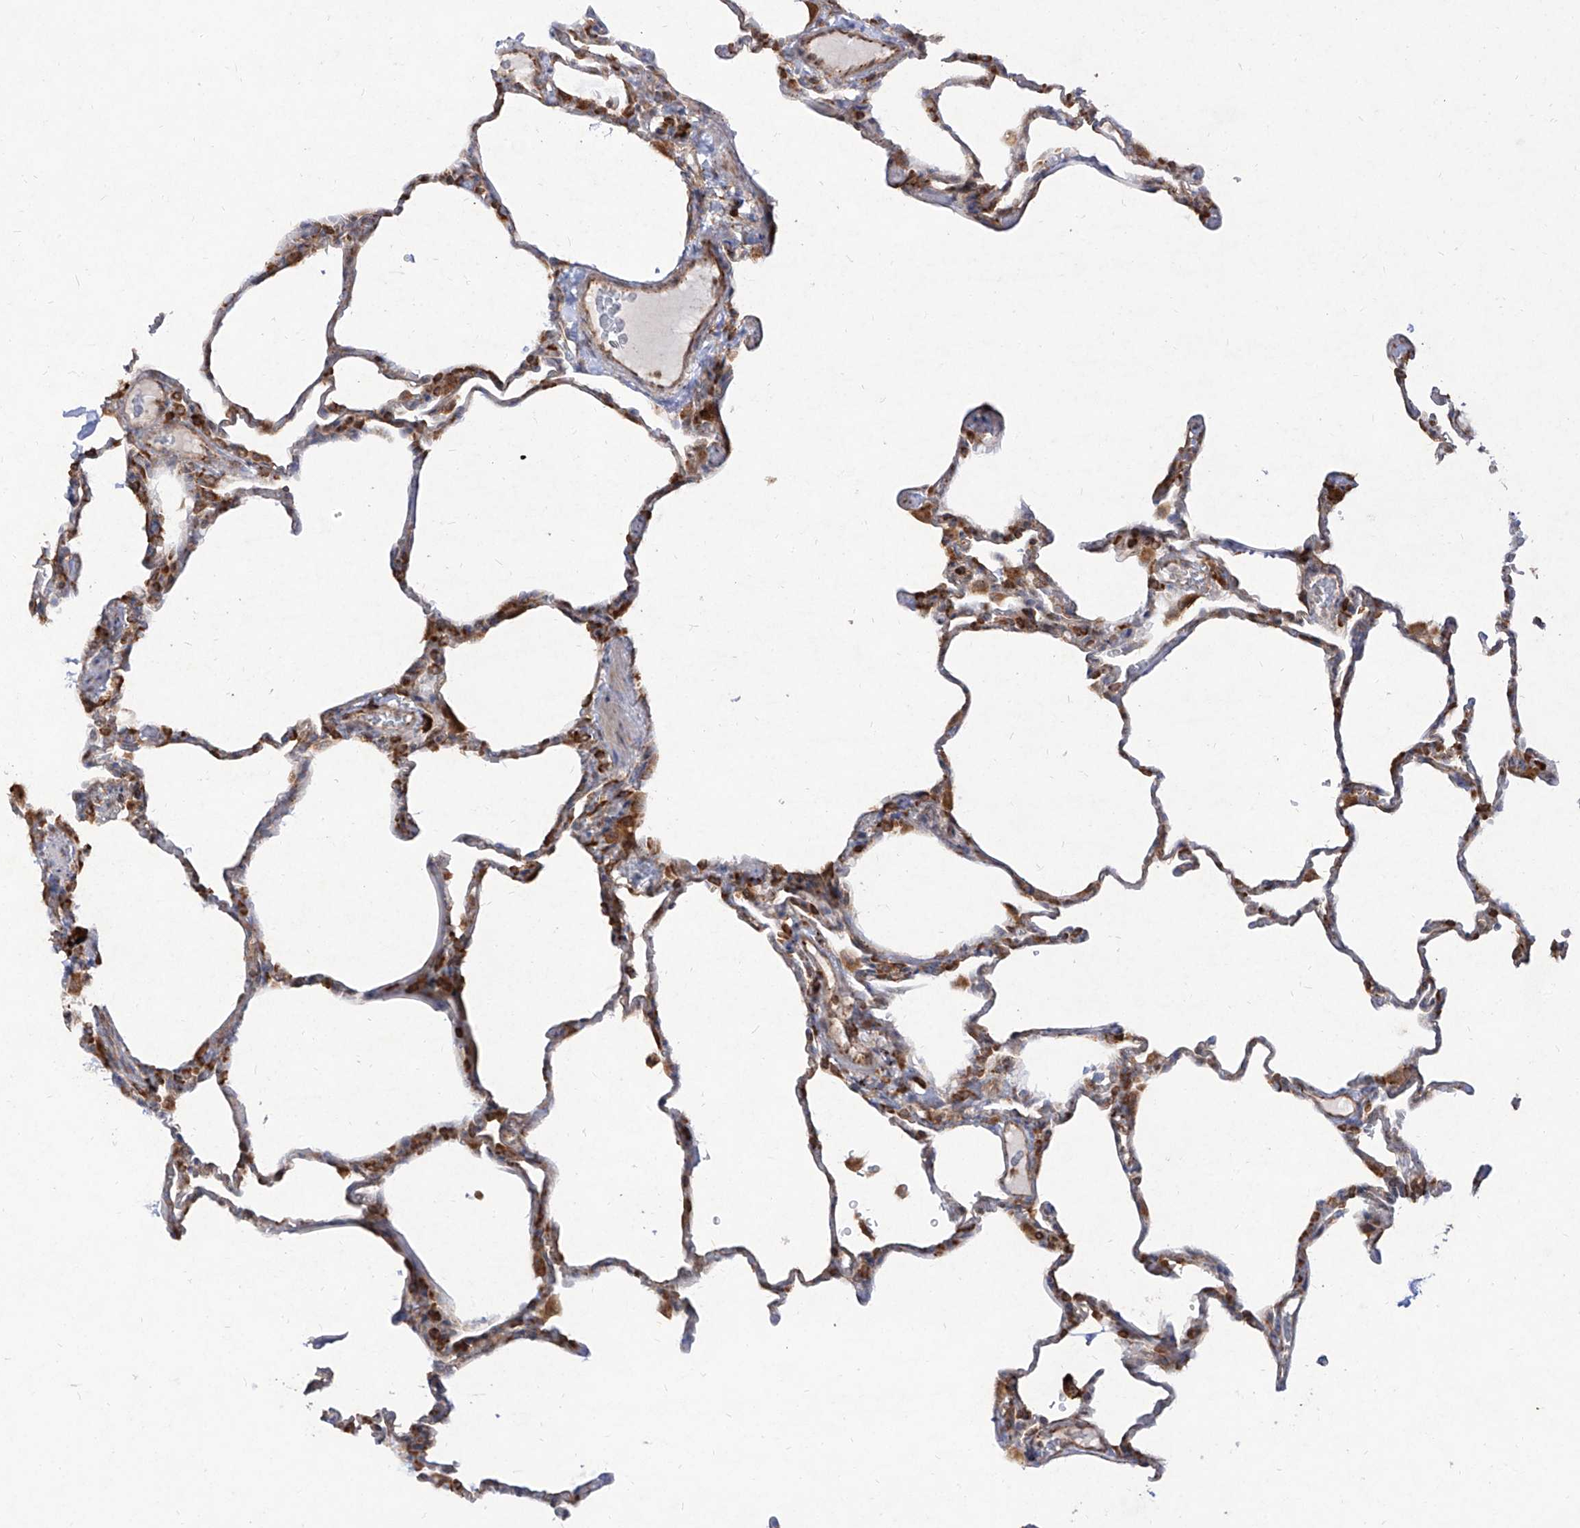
{"staining": {"intensity": "moderate", "quantity": ">75%", "location": "cytoplasmic/membranous"}, "tissue": "lung", "cell_type": "Alveolar cells", "image_type": "normal", "snomed": [{"axis": "morphology", "description": "Normal tissue, NOS"}, {"axis": "topography", "description": "Lung"}], "caption": "Alveolar cells exhibit medium levels of moderate cytoplasmic/membranous staining in approximately >75% of cells in unremarkable human lung. (brown staining indicates protein expression, while blue staining denotes nuclei).", "gene": "RPS25", "patient": {"sex": "male", "age": 20}}